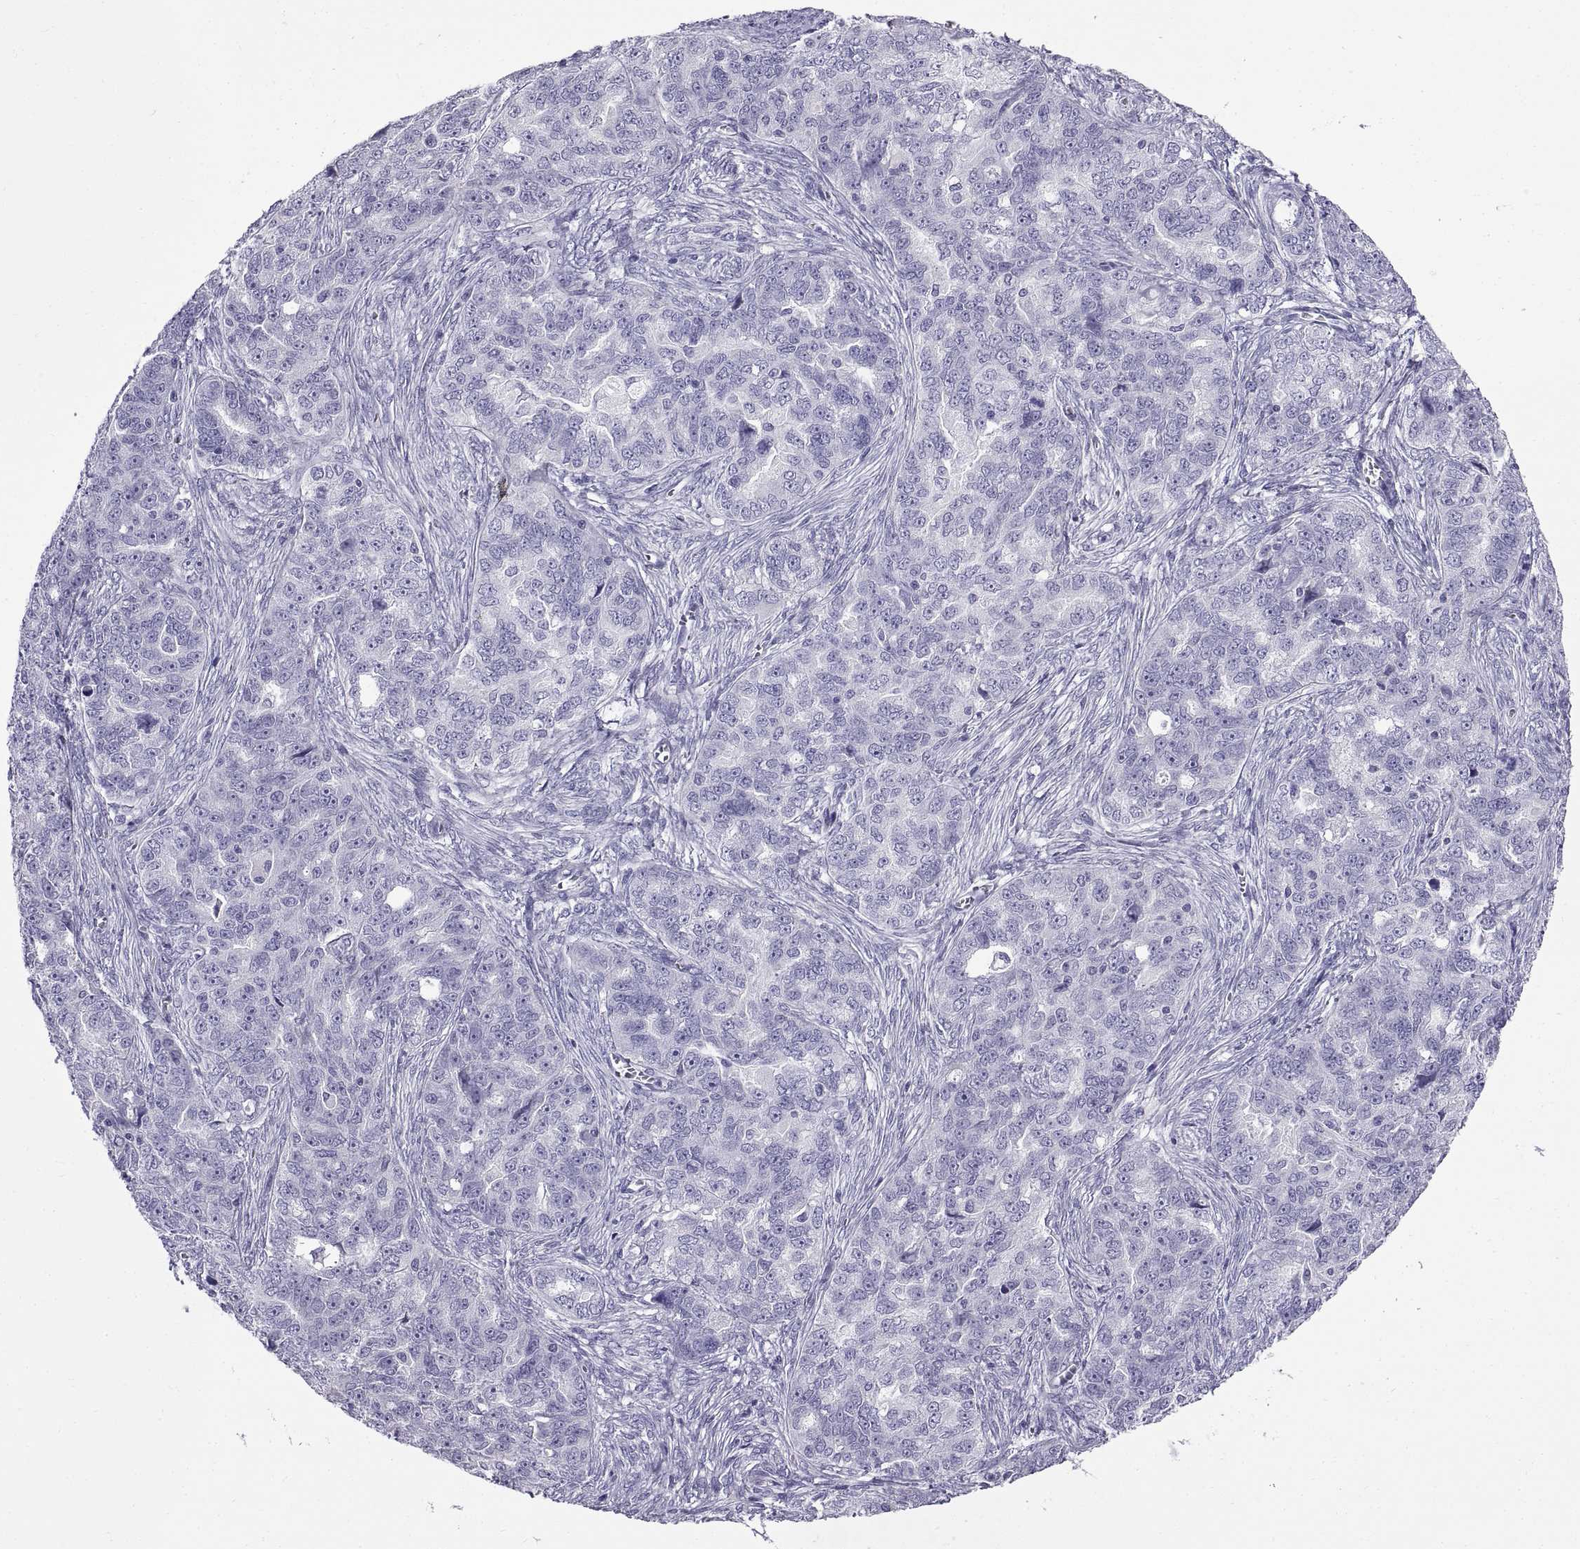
{"staining": {"intensity": "negative", "quantity": "none", "location": "none"}, "tissue": "ovarian cancer", "cell_type": "Tumor cells", "image_type": "cancer", "snomed": [{"axis": "morphology", "description": "Cystadenocarcinoma, serous, NOS"}, {"axis": "topography", "description": "Ovary"}], "caption": "Histopathology image shows no protein staining in tumor cells of ovarian cancer tissue.", "gene": "SPDYE1", "patient": {"sex": "female", "age": 51}}